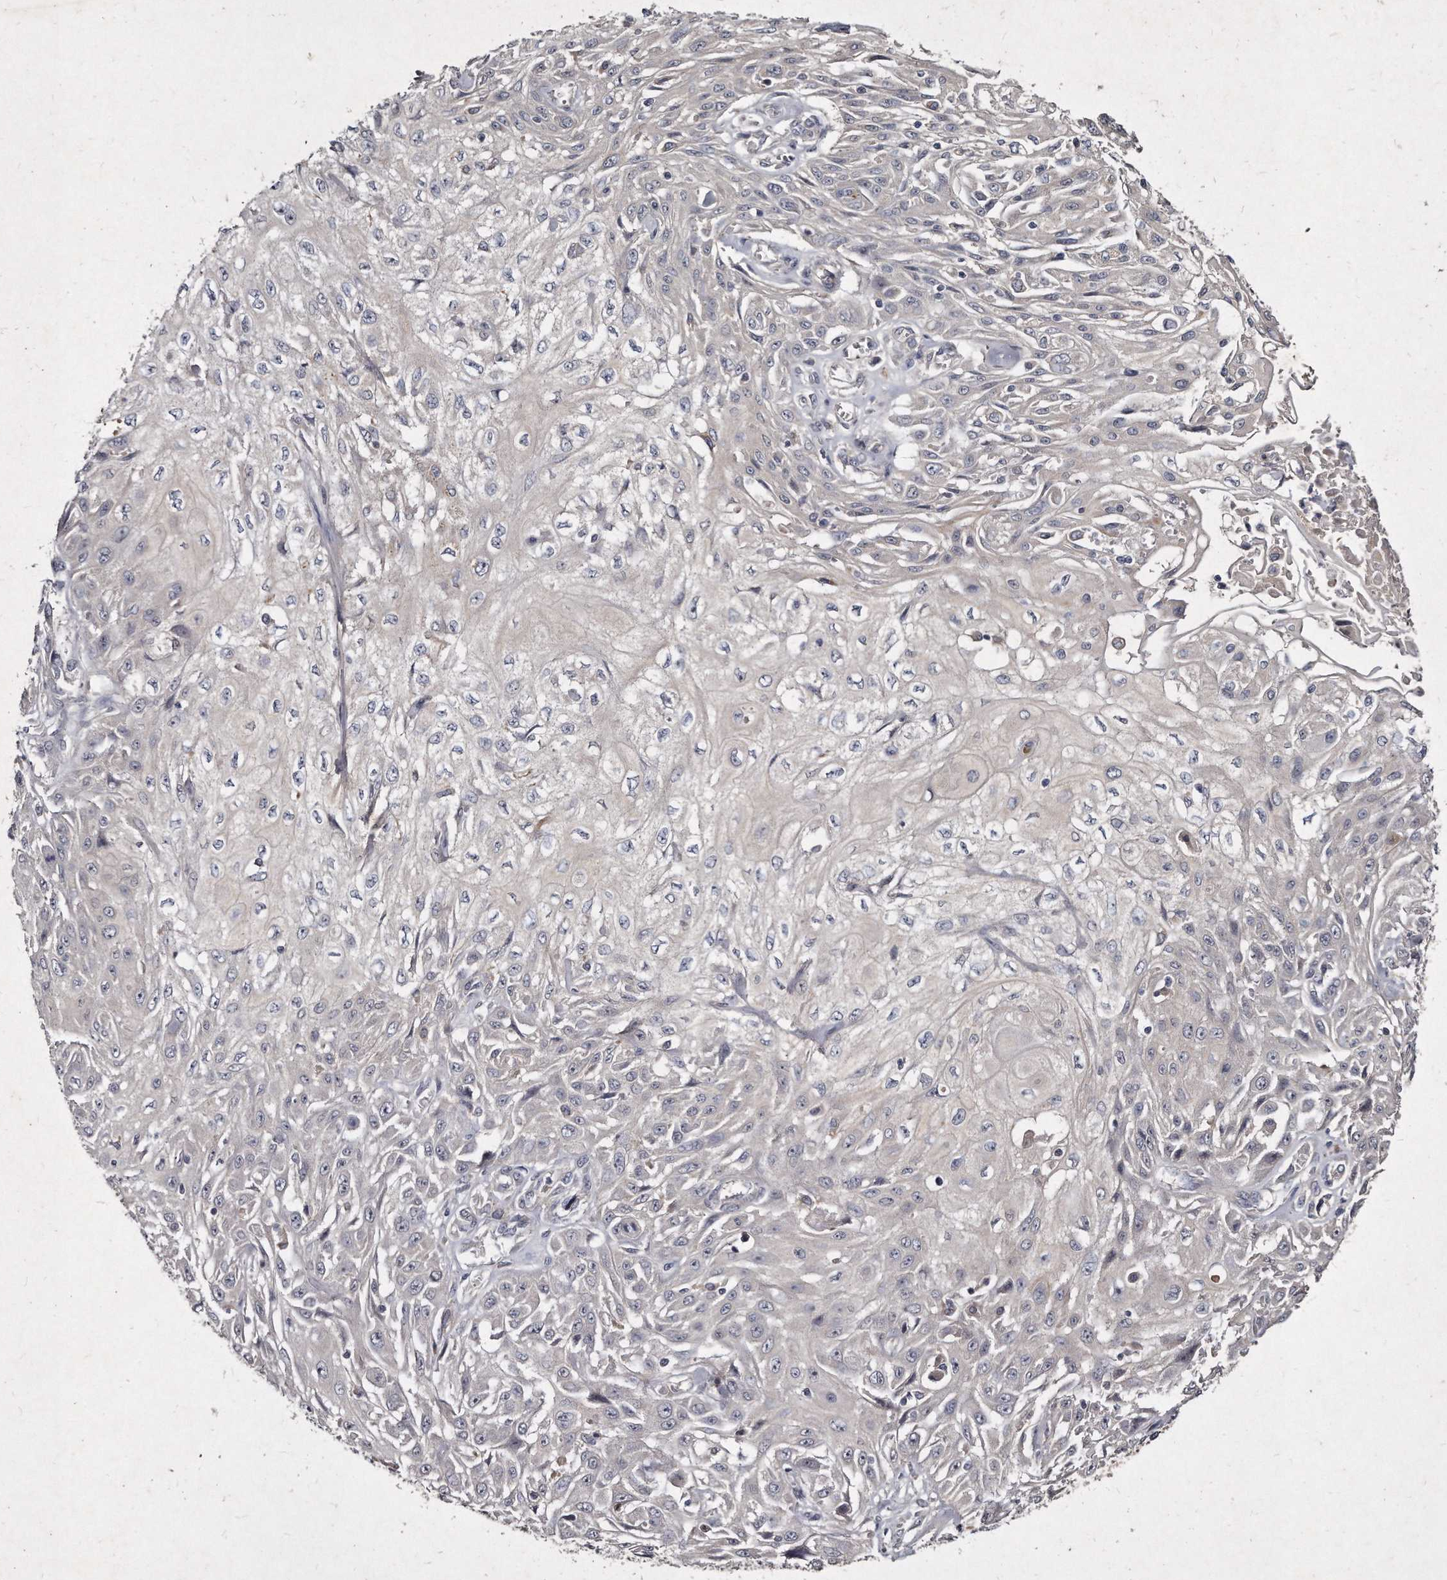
{"staining": {"intensity": "negative", "quantity": "none", "location": "none"}, "tissue": "skin cancer", "cell_type": "Tumor cells", "image_type": "cancer", "snomed": [{"axis": "morphology", "description": "Squamous cell carcinoma, NOS"}, {"axis": "morphology", "description": "Squamous cell carcinoma, metastatic, NOS"}, {"axis": "topography", "description": "Skin"}, {"axis": "topography", "description": "Lymph node"}], "caption": "This is an immunohistochemistry (IHC) histopathology image of squamous cell carcinoma (skin). There is no positivity in tumor cells.", "gene": "KLHDC3", "patient": {"sex": "male", "age": 75}}